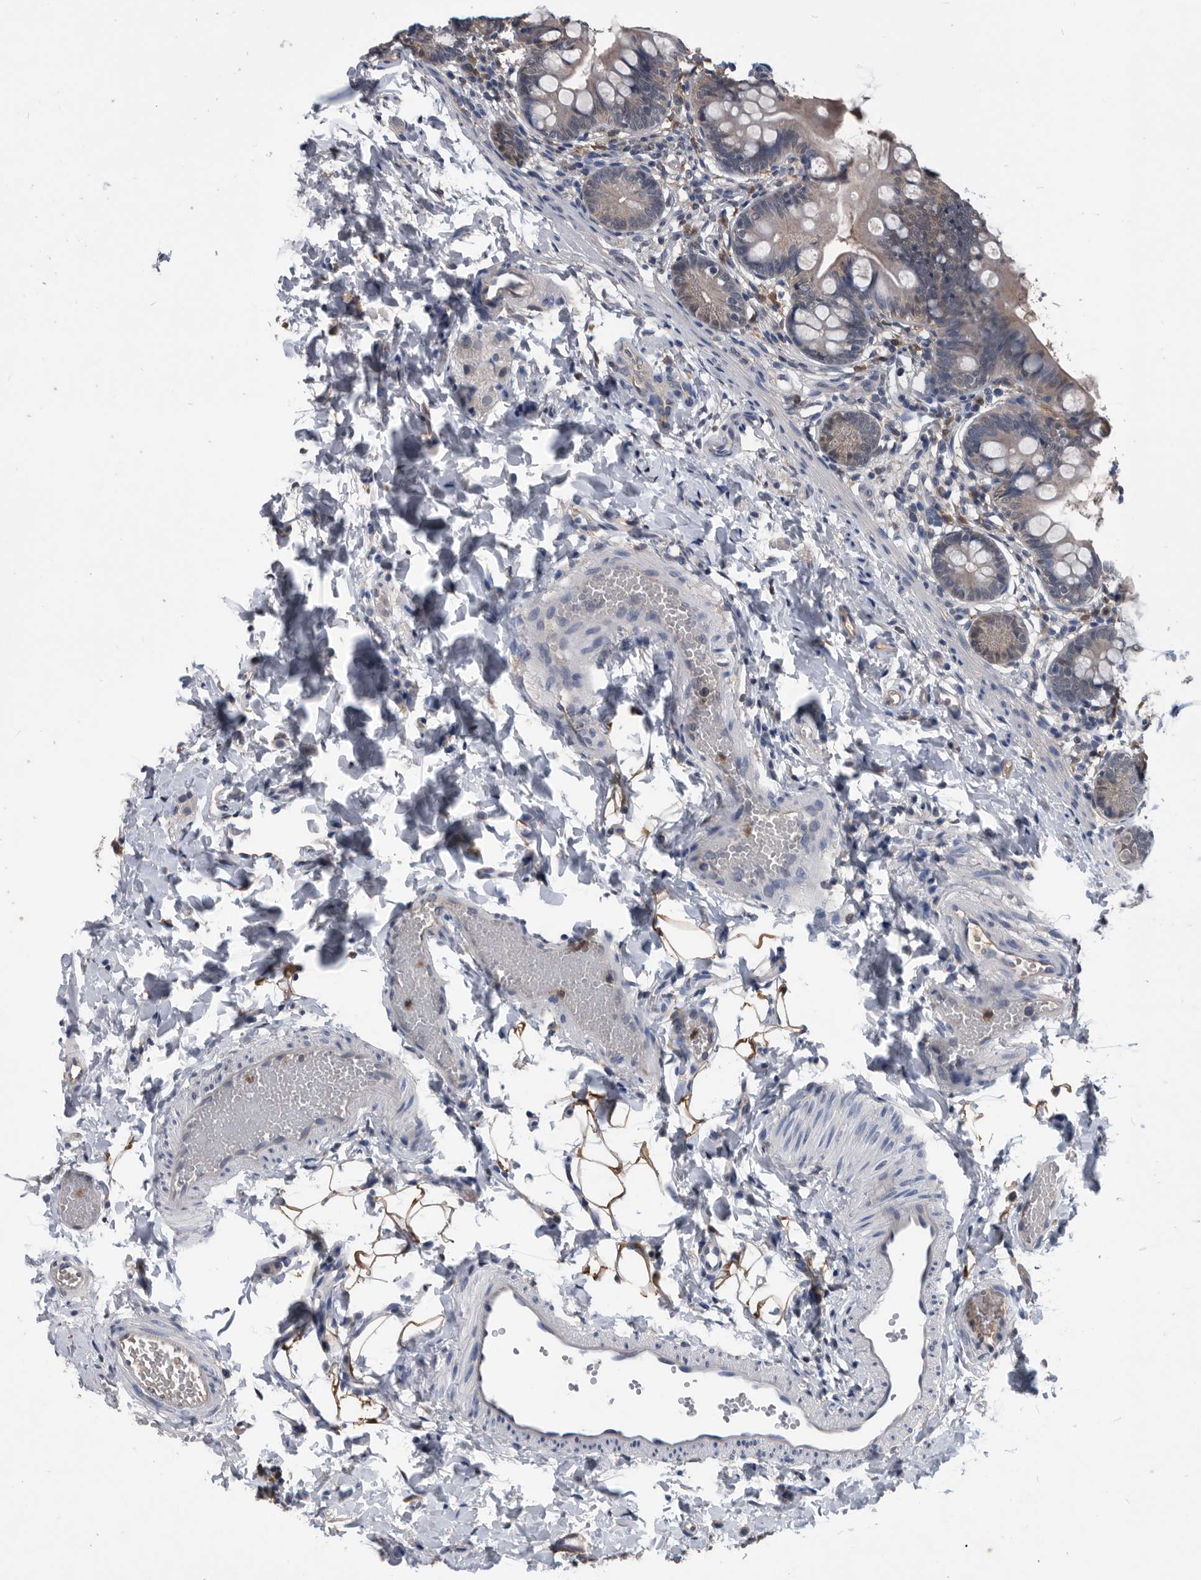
{"staining": {"intensity": "weak", "quantity": "<25%", "location": "cytoplasmic/membranous"}, "tissue": "small intestine", "cell_type": "Glandular cells", "image_type": "normal", "snomed": [{"axis": "morphology", "description": "Normal tissue, NOS"}, {"axis": "topography", "description": "Small intestine"}], "caption": "Immunohistochemistry image of unremarkable human small intestine stained for a protein (brown), which exhibits no positivity in glandular cells. (Brightfield microscopy of DAB IHC at high magnification).", "gene": "PDXK", "patient": {"sex": "male", "age": 7}}